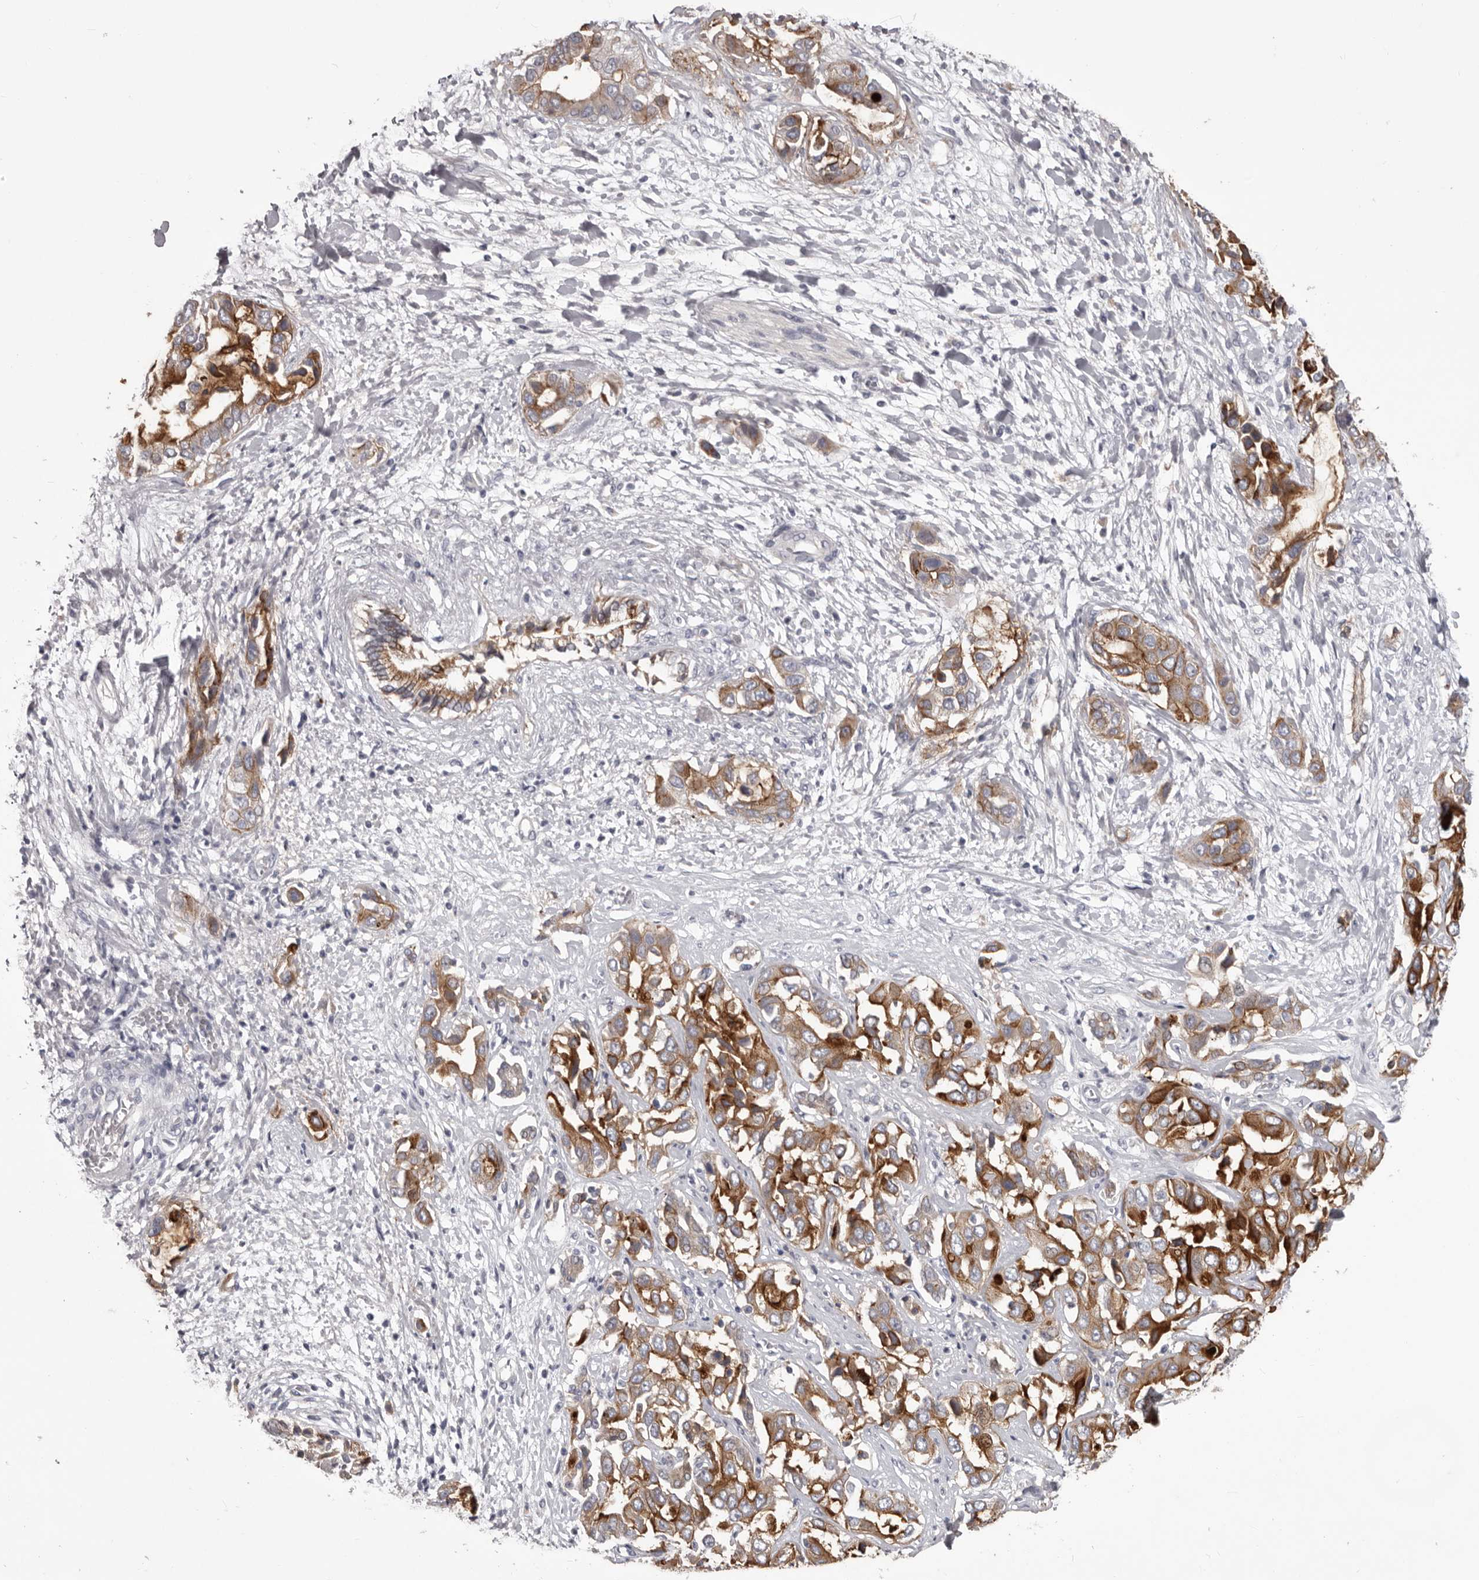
{"staining": {"intensity": "strong", "quantity": ">75%", "location": "cytoplasmic/membranous"}, "tissue": "liver cancer", "cell_type": "Tumor cells", "image_type": "cancer", "snomed": [{"axis": "morphology", "description": "Cholangiocarcinoma"}, {"axis": "topography", "description": "Liver"}], "caption": "This is an image of immunohistochemistry staining of liver cancer (cholangiocarcinoma), which shows strong expression in the cytoplasmic/membranous of tumor cells.", "gene": "LPAR6", "patient": {"sex": "female", "age": 52}}